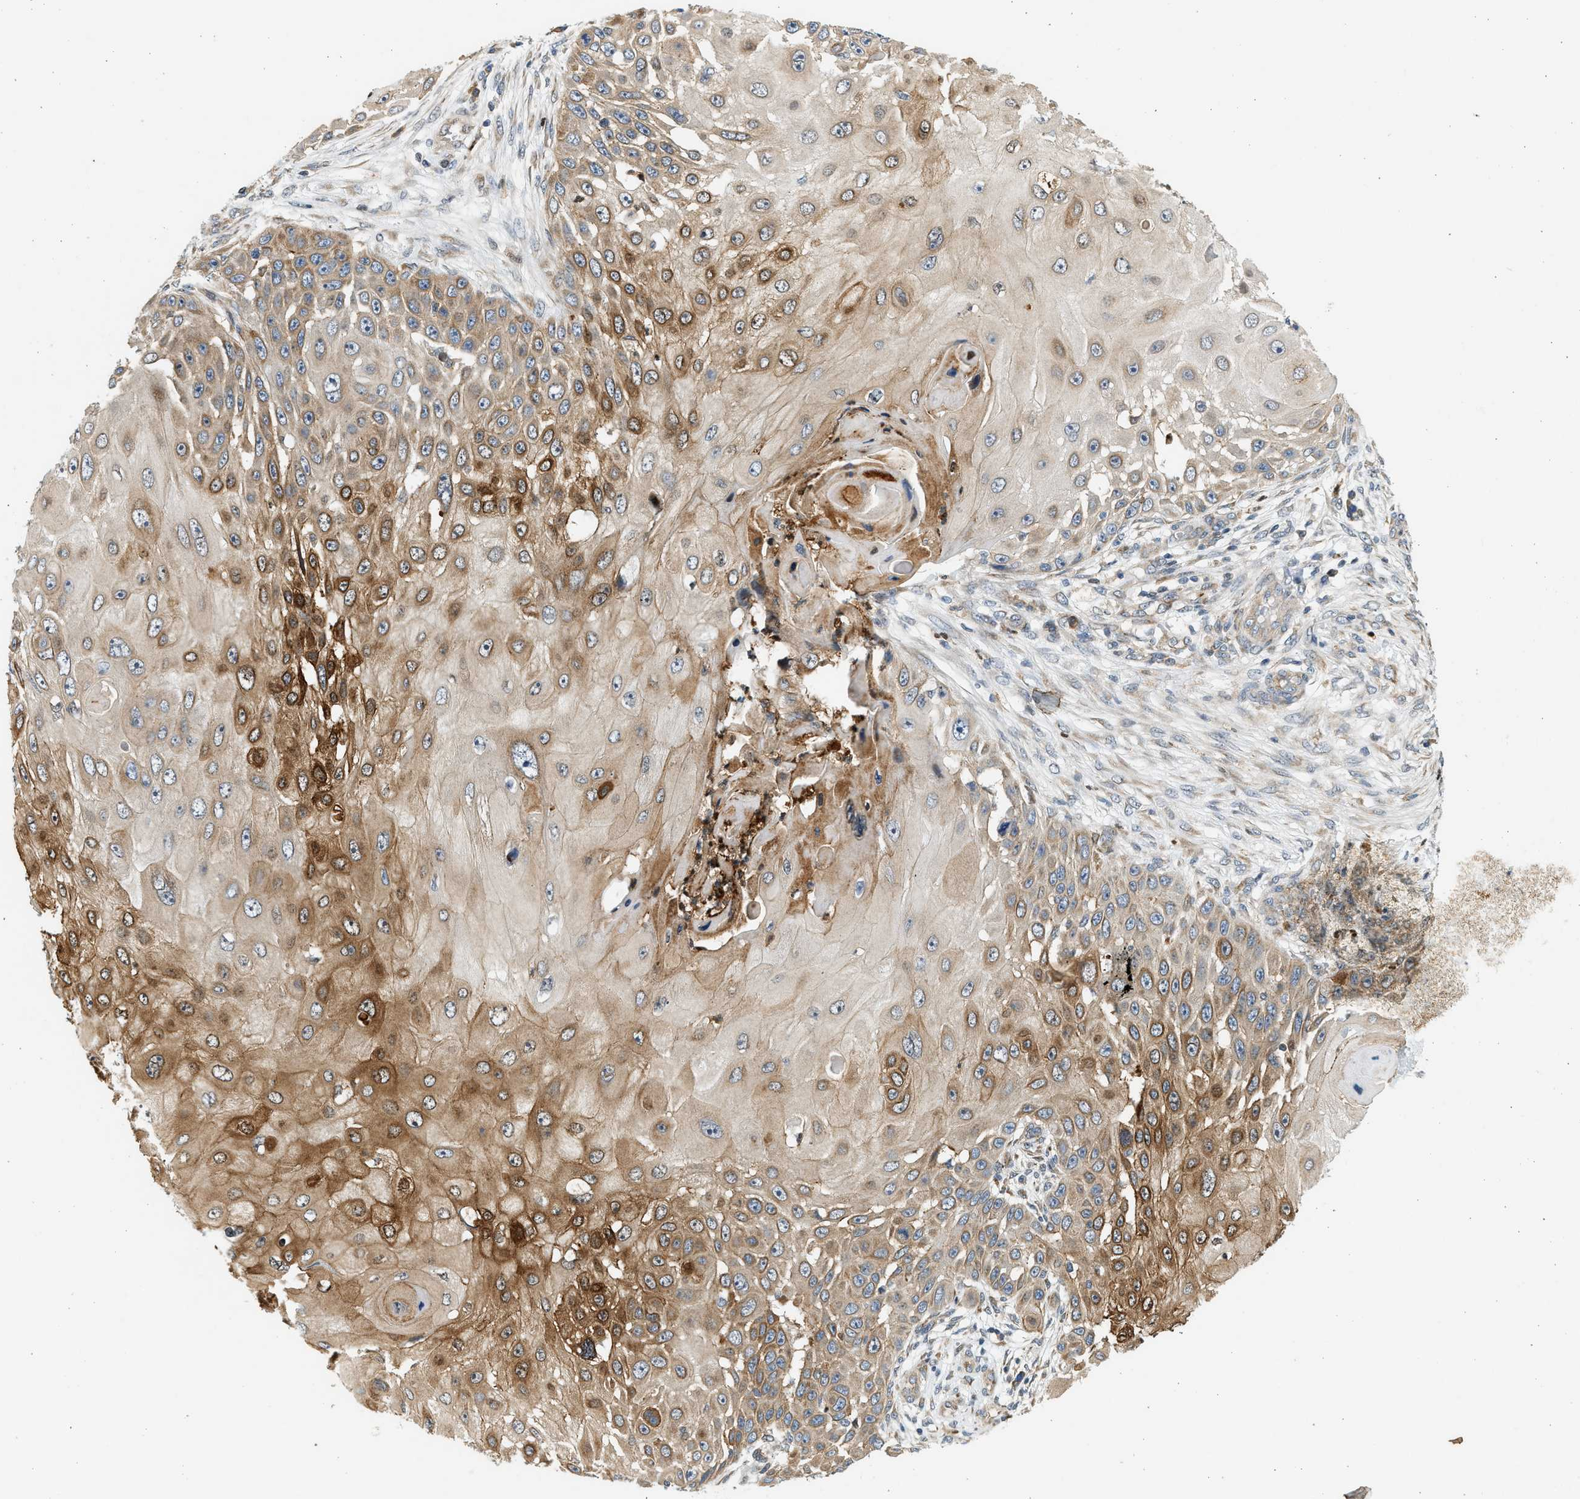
{"staining": {"intensity": "moderate", "quantity": ">75%", "location": "cytoplasmic/membranous"}, "tissue": "skin cancer", "cell_type": "Tumor cells", "image_type": "cancer", "snomed": [{"axis": "morphology", "description": "Squamous cell carcinoma, NOS"}, {"axis": "topography", "description": "Skin"}], "caption": "Immunohistochemistry staining of squamous cell carcinoma (skin), which reveals medium levels of moderate cytoplasmic/membranous expression in approximately >75% of tumor cells indicating moderate cytoplasmic/membranous protein expression. The staining was performed using DAB (3,3'-diaminobenzidine) (brown) for protein detection and nuclei were counterstained in hematoxylin (blue).", "gene": "NRSN2", "patient": {"sex": "female", "age": 44}}